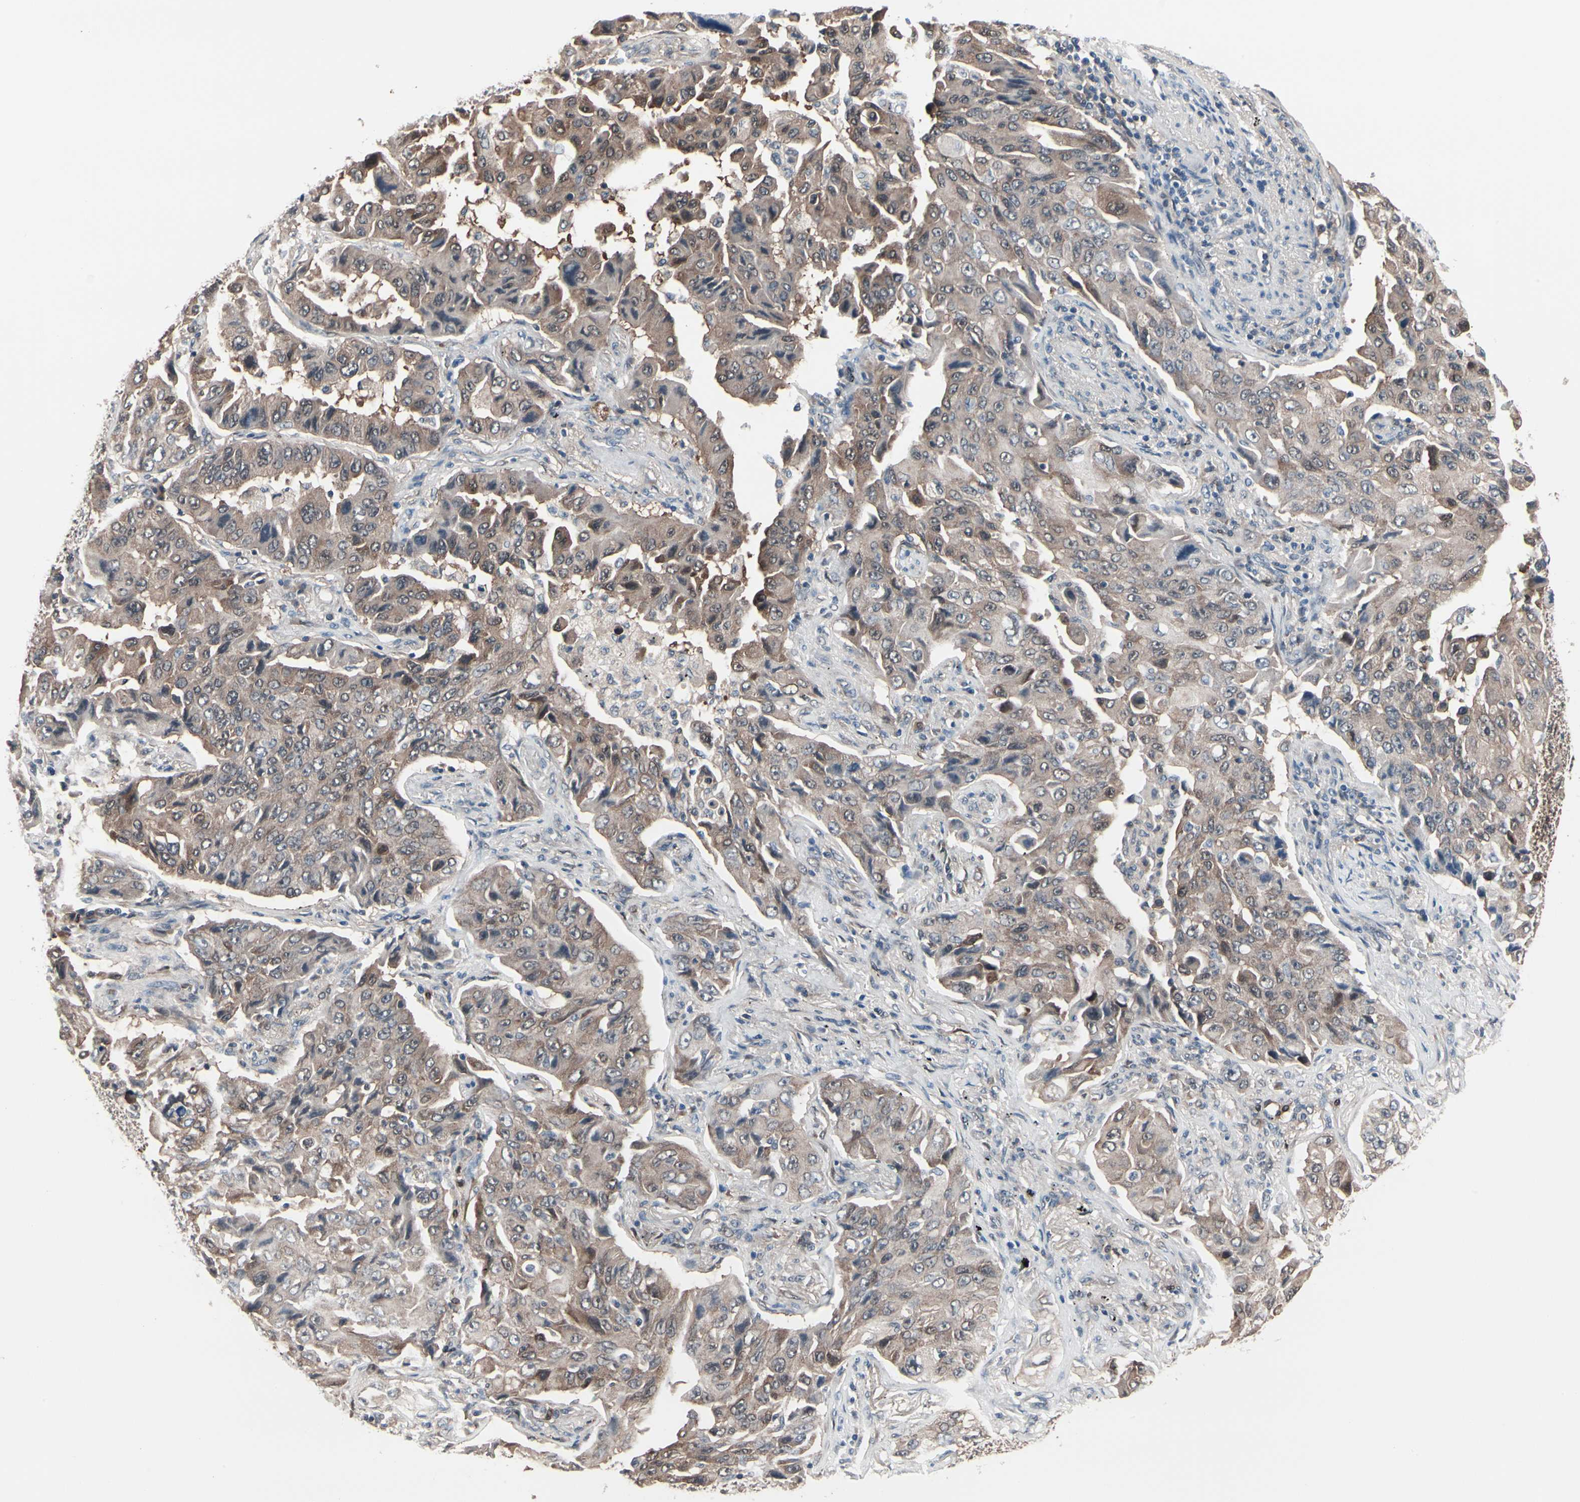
{"staining": {"intensity": "moderate", "quantity": ">75%", "location": "cytoplasmic/membranous"}, "tissue": "lung cancer", "cell_type": "Tumor cells", "image_type": "cancer", "snomed": [{"axis": "morphology", "description": "Adenocarcinoma, NOS"}, {"axis": "topography", "description": "Lung"}], "caption": "Lung cancer (adenocarcinoma) tissue exhibits moderate cytoplasmic/membranous expression in about >75% of tumor cells, visualized by immunohistochemistry. (brown staining indicates protein expression, while blue staining denotes nuclei).", "gene": "PRDX6", "patient": {"sex": "female", "age": 65}}